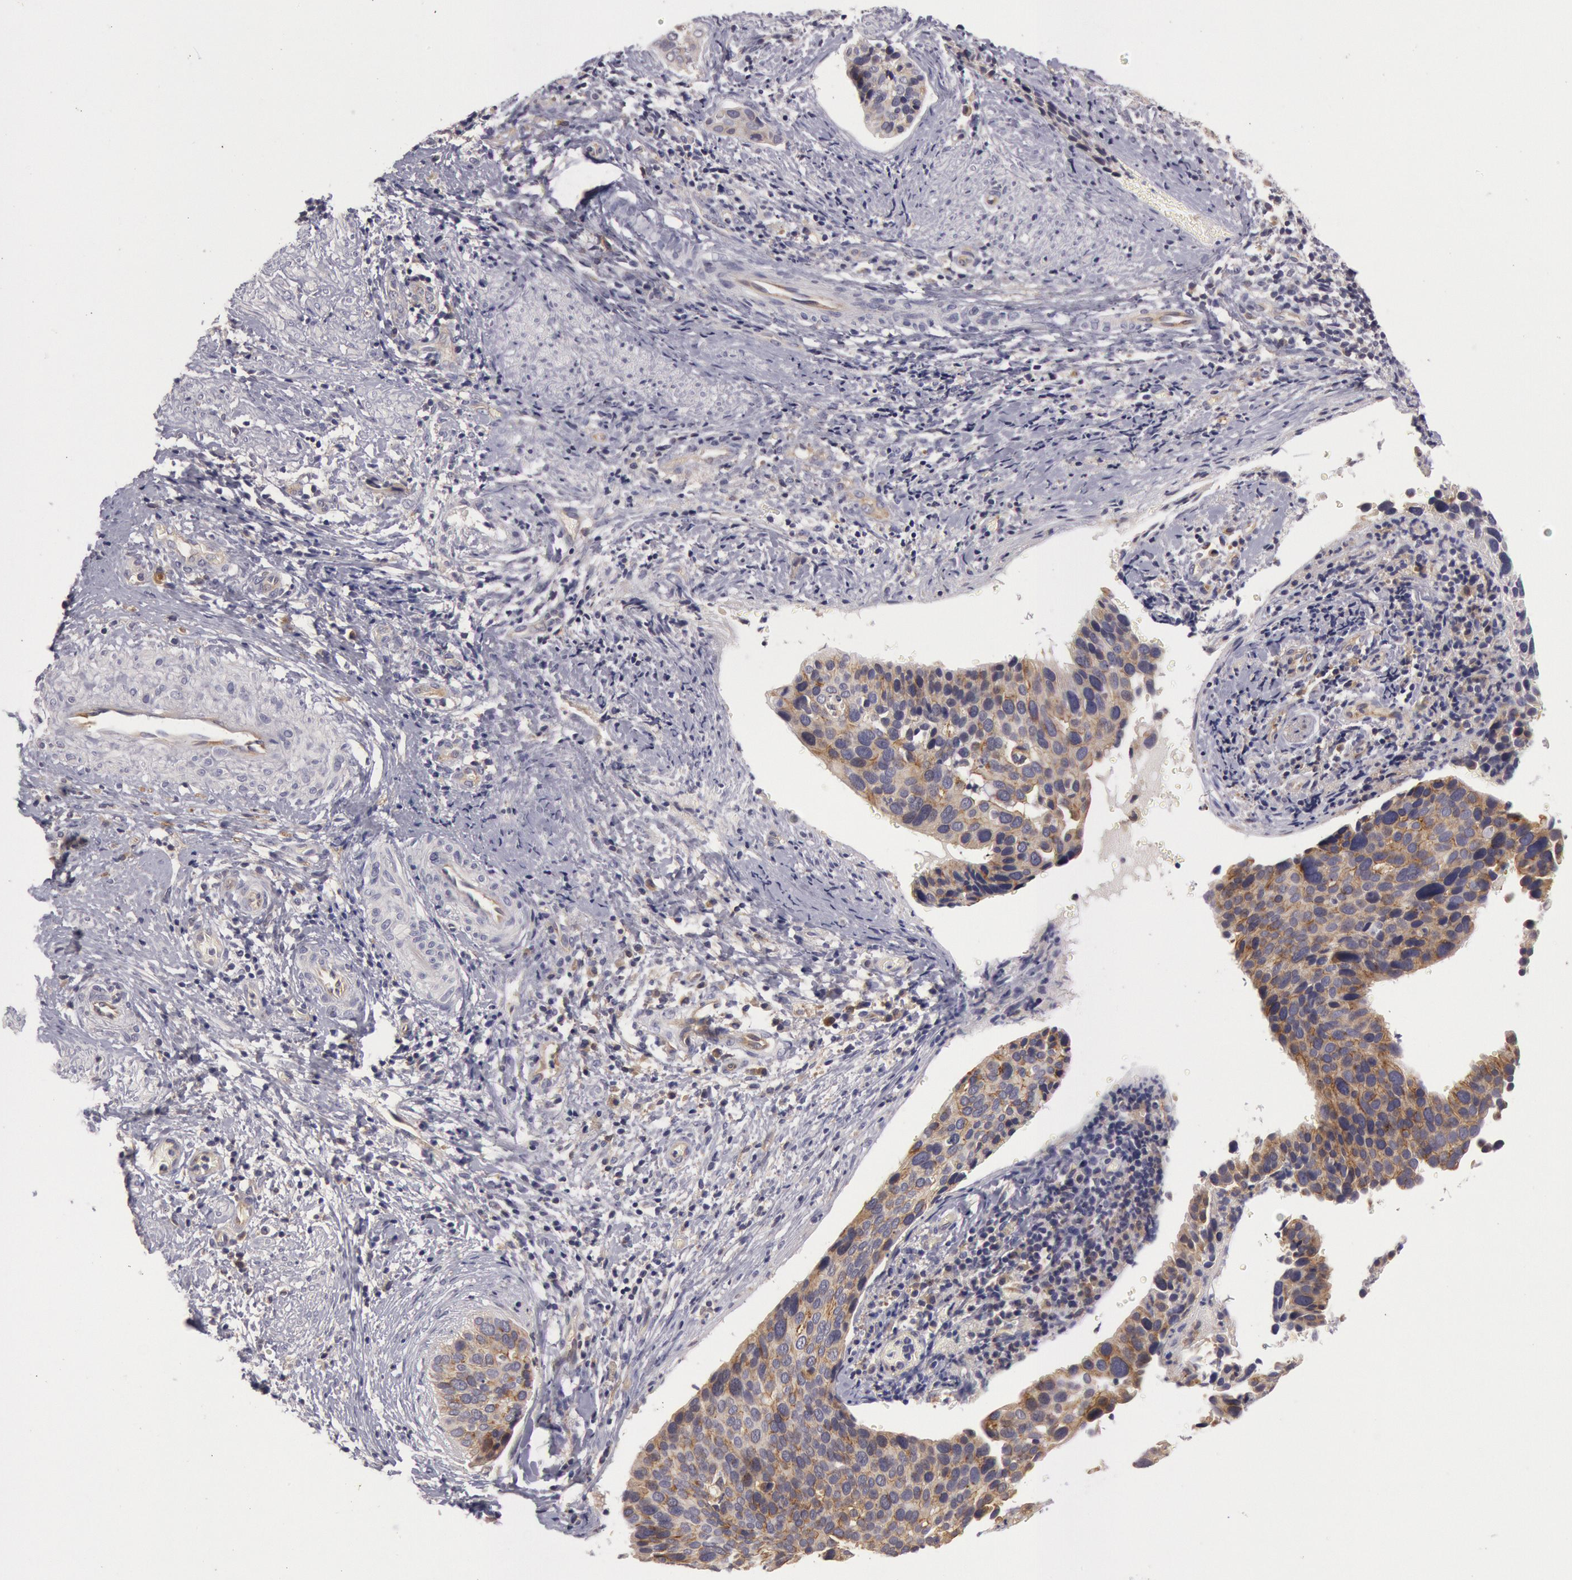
{"staining": {"intensity": "weak", "quantity": "25%-75%", "location": "cytoplasmic/membranous"}, "tissue": "cervical cancer", "cell_type": "Tumor cells", "image_type": "cancer", "snomed": [{"axis": "morphology", "description": "Squamous cell carcinoma, NOS"}, {"axis": "topography", "description": "Cervix"}], "caption": "Weak cytoplasmic/membranous protein expression is appreciated in approximately 25%-75% of tumor cells in cervical cancer (squamous cell carcinoma).", "gene": "MYO5A", "patient": {"sex": "female", "age": 31}}